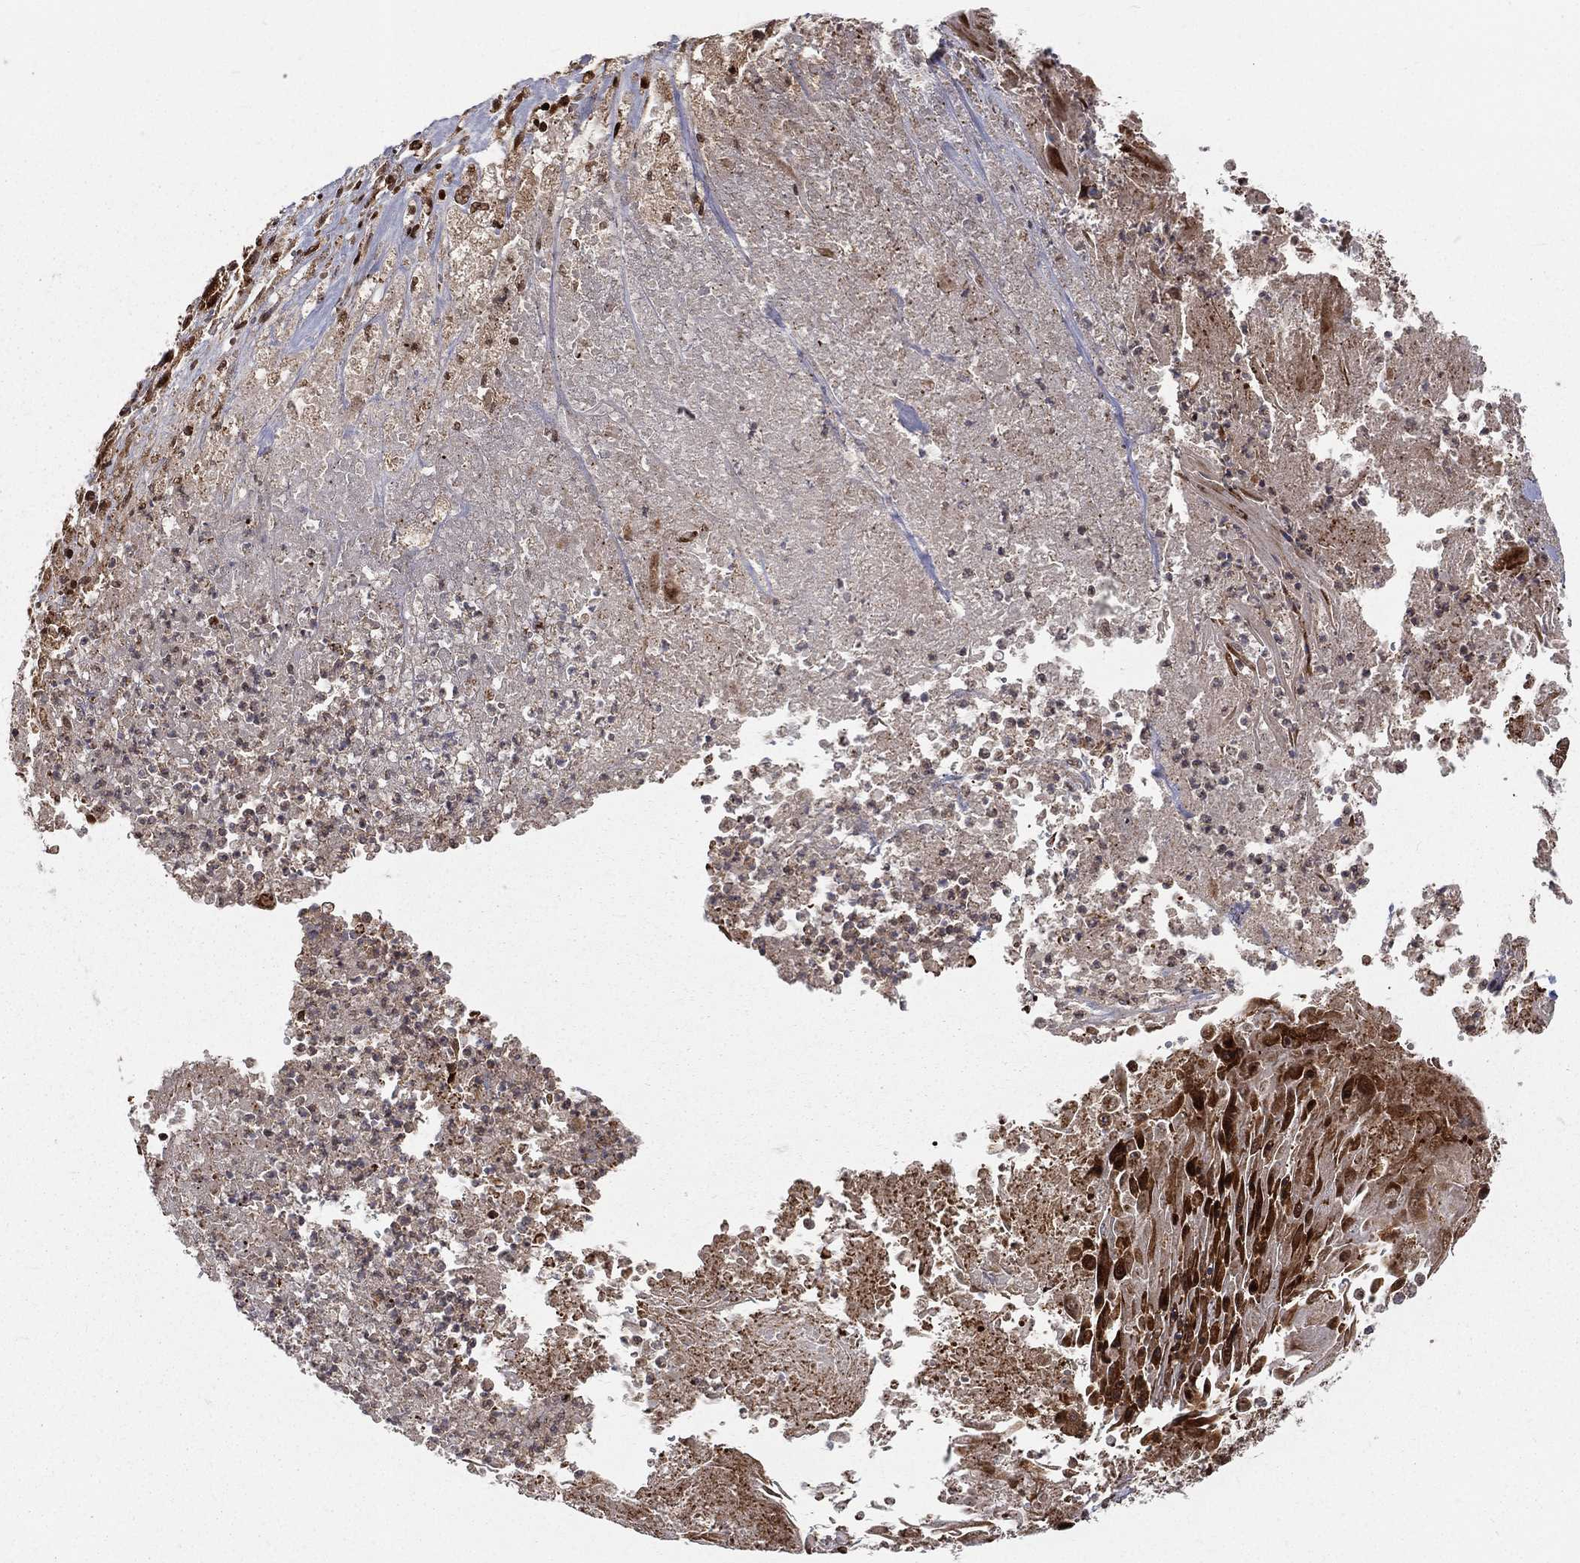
{"staining": {"intensity": "strong", "quantity": "25%-75%", "location": "cytoplasmic/membranous,nuclear"}, "tissue": "lung cancer", "cell_type": "Tumor cells", "image_type": "cancer", "snomed": [{"axis": "morphology", "description": "Squamous cell carcinoma, NOS"}, {"axis": "topography", "description": "Lung"}], "caption": "High-magnification brightfield microscopy of lung squamous cell carcinoma stained with DAB (brown) and counterstained with hematoxylin (blue). tumor cells exhibit strong cytoplasmic/membranous and nuclear expression is appreciated in approximately25%-75% of cells.", "gene": "MDM2", "patient": {"sex": "male", "age": 64}}